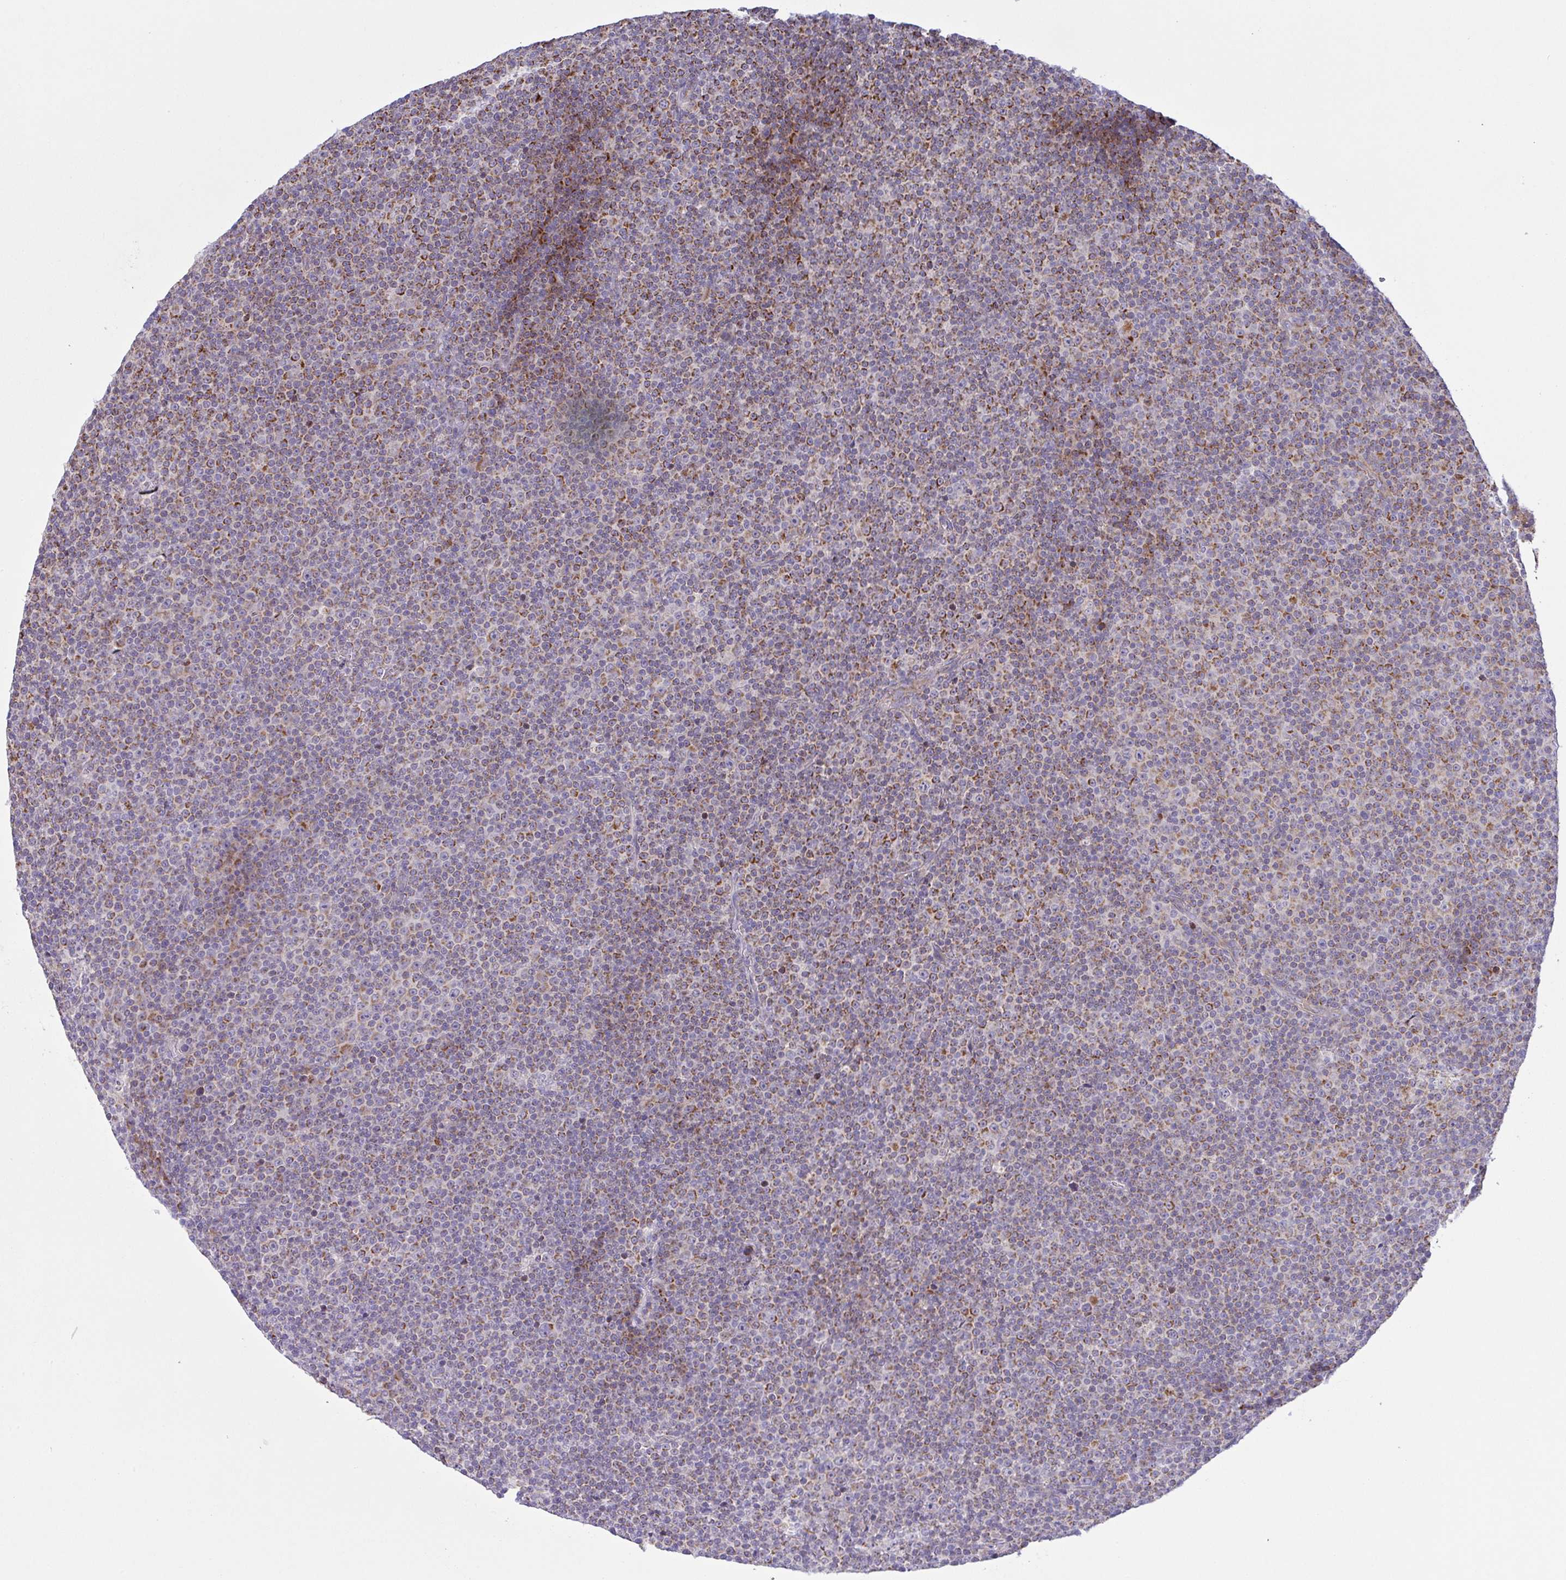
{"staining": {"intensity": "moderate", "quantity": ">75%", "location": "cytoplasmic/membranous"}, "tissue": "lymphoma", "cell_type": "Tumor cells", "image_type": "cancer", "snomed": [{"axis": "morphology", "description": "Malignant lymphoma, non-Hodgkin's type, Low grade"}, {"axis": "topography", "description": "Lymph node"}], "caption": "Malignant lymphoma, non-Hodgkin's type (low-grade) stained with IHC demonstrates moderate cytoplasmic/membranous expression in about >75% of tumor cells. The staining is performed using DAB brown chromogen to label protein expression. The nuclei are counter-stained blue using hematoxylin.", "gene": "CHDH", "patient": {"sex": "female", "age": 67}}